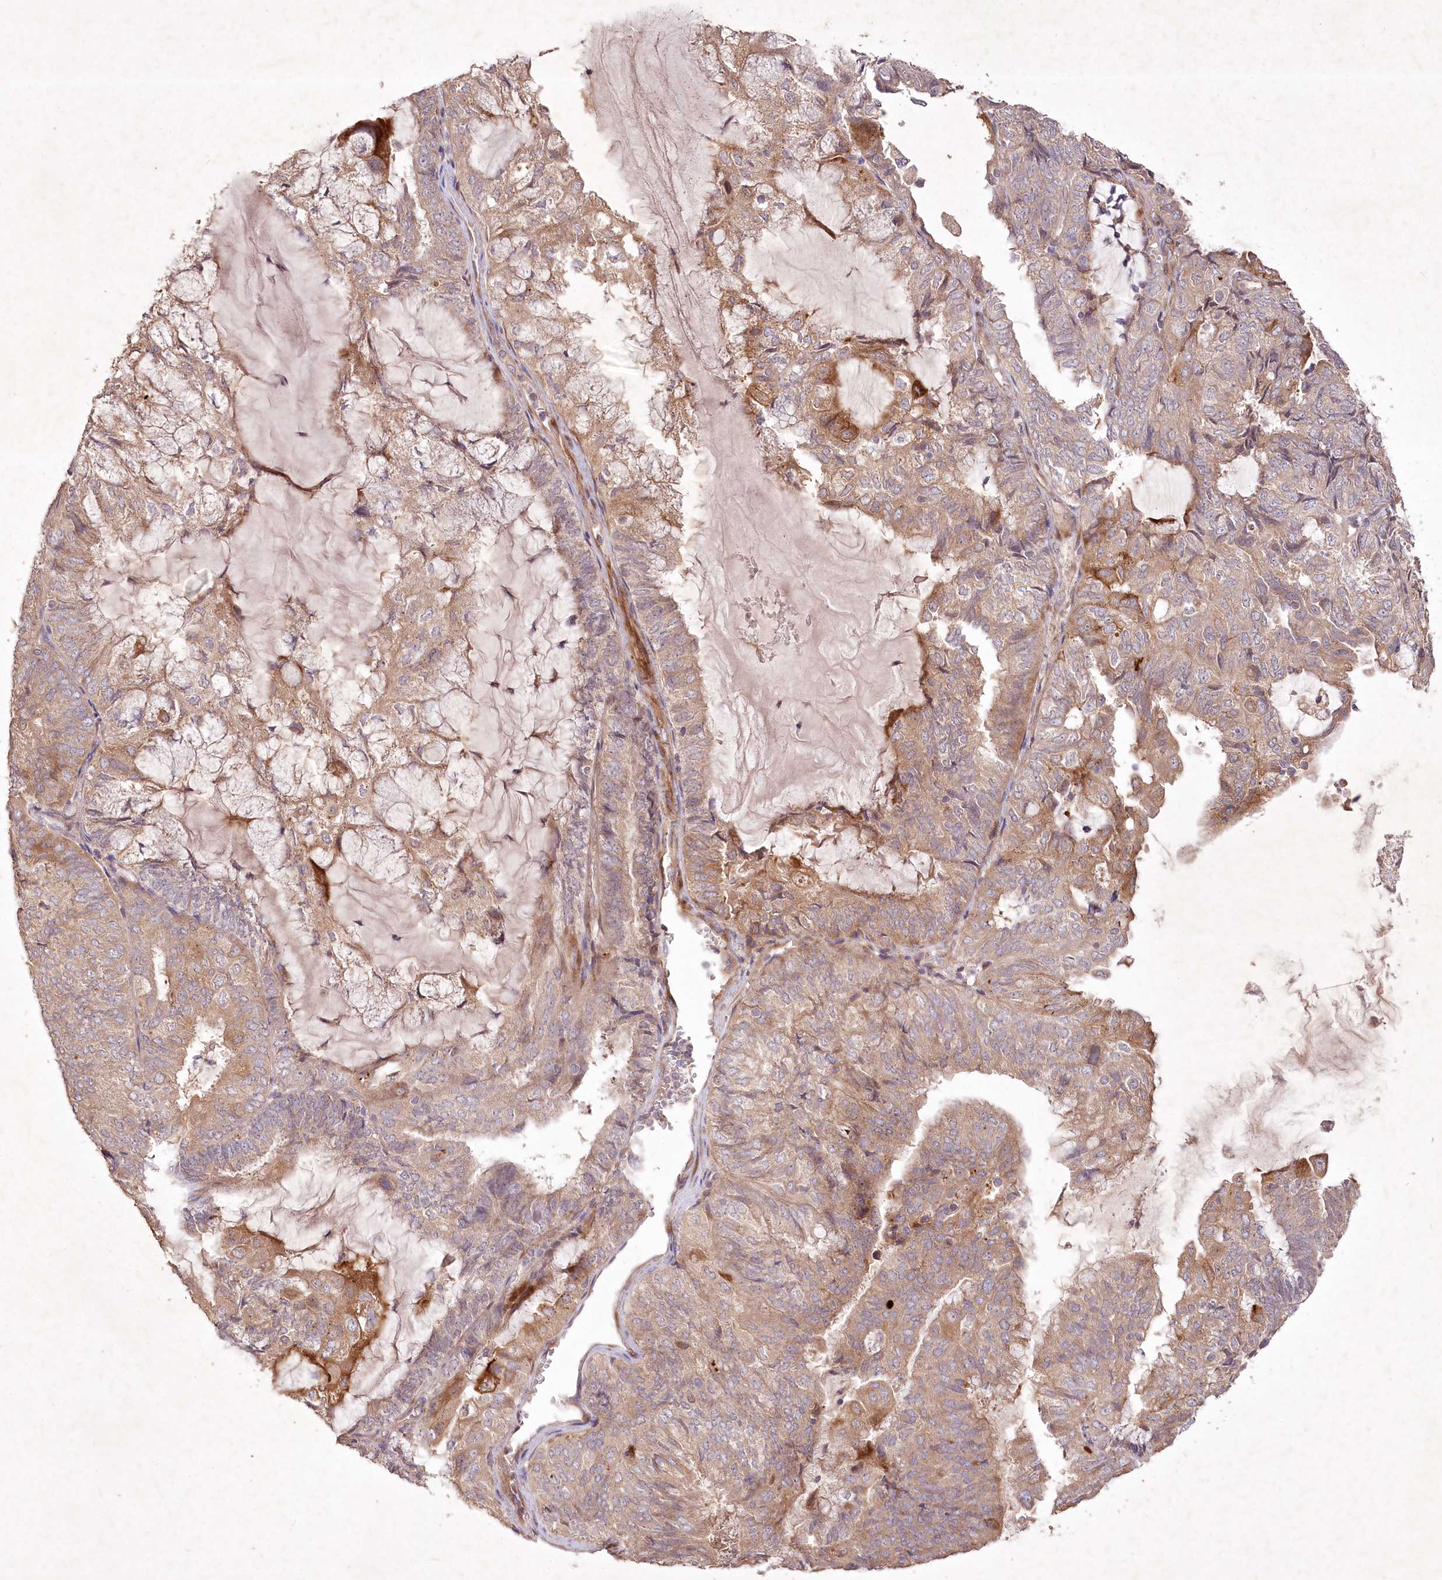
{"staining": {"intensity": "moderate", "quantity": ">75%", "location": "cytoplasmic/membranous"}, "tissue": "endometrial cancer", "cell_type": "Tumor cells", "image_type": "cancer", "snomed": [{"axis": "morphology", "description": "Adenocarcinoma, NOS"}, {"axis": "topography", "description": "Endometrium"}], "caption": "Brown immunohistochemical staining in human endometrial cancer demonstrates moderate cytoplasmic/membranous staining in approximately >75% of tumor cells.", "gene": "IRAK1BP1", "patient": {"sex": "female", "age": 81}}